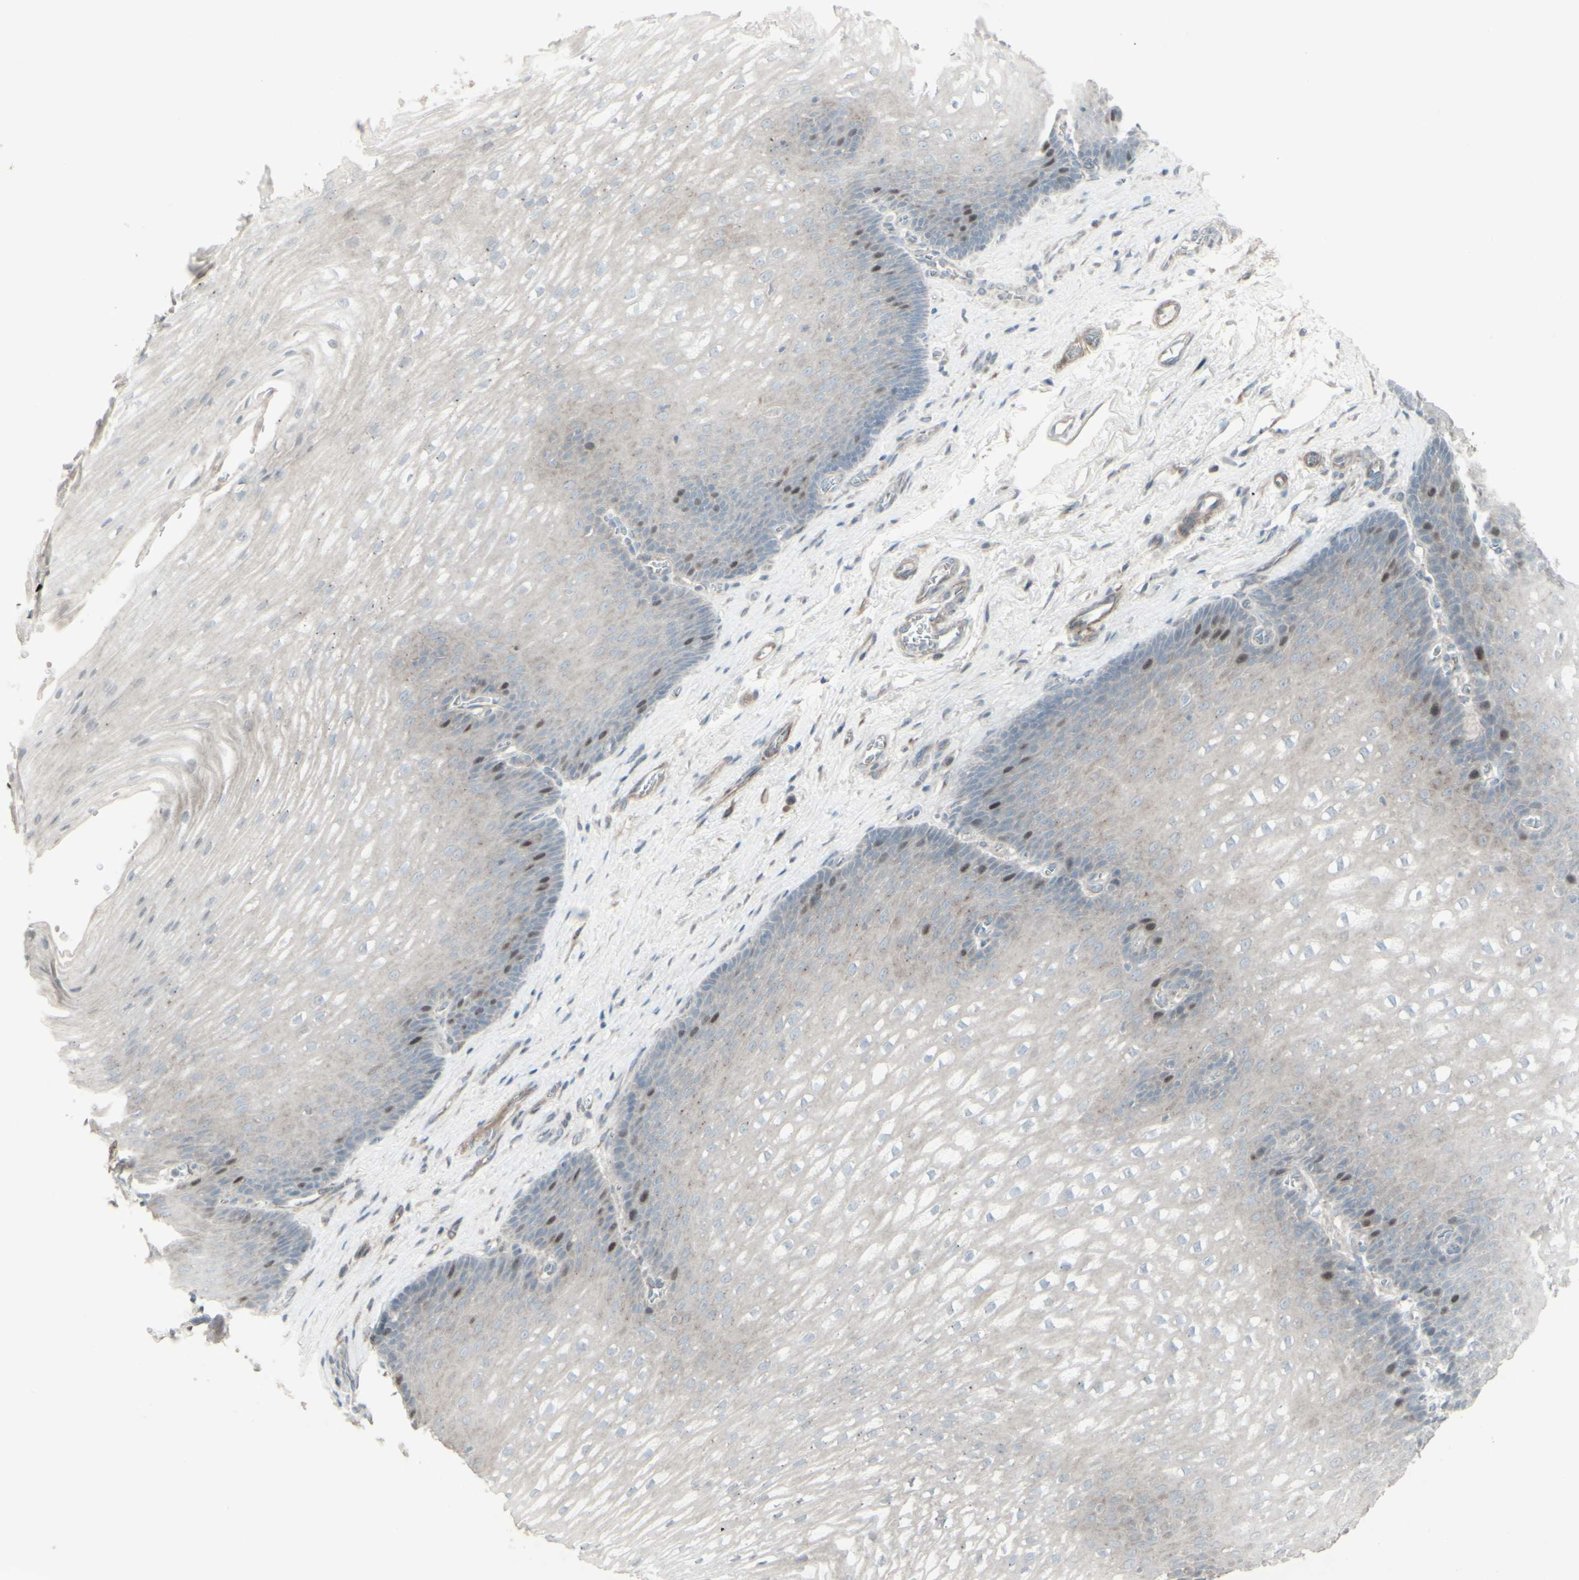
{"staining": {"intensity": "moderate", "quantity": "<25%", "location": "nuclear"}, "tissue": "esophagus", "cell_type": "Squamous epithelial cells", "image_type": "normal", "snomed": [{"axis": "morphology", "description": "Normal tissue, NOS"}, {"axis": "topography", "description": "Esophagus"}], "caption": "Immunohistochemistry (IHC) (DAB) staining of normal esophagus displays moderate nuclear protein positivity in approximately <25% of squamous epithelial cells.", "gene": "GMNN", "patient": {"sex": "male", "age": 48}}